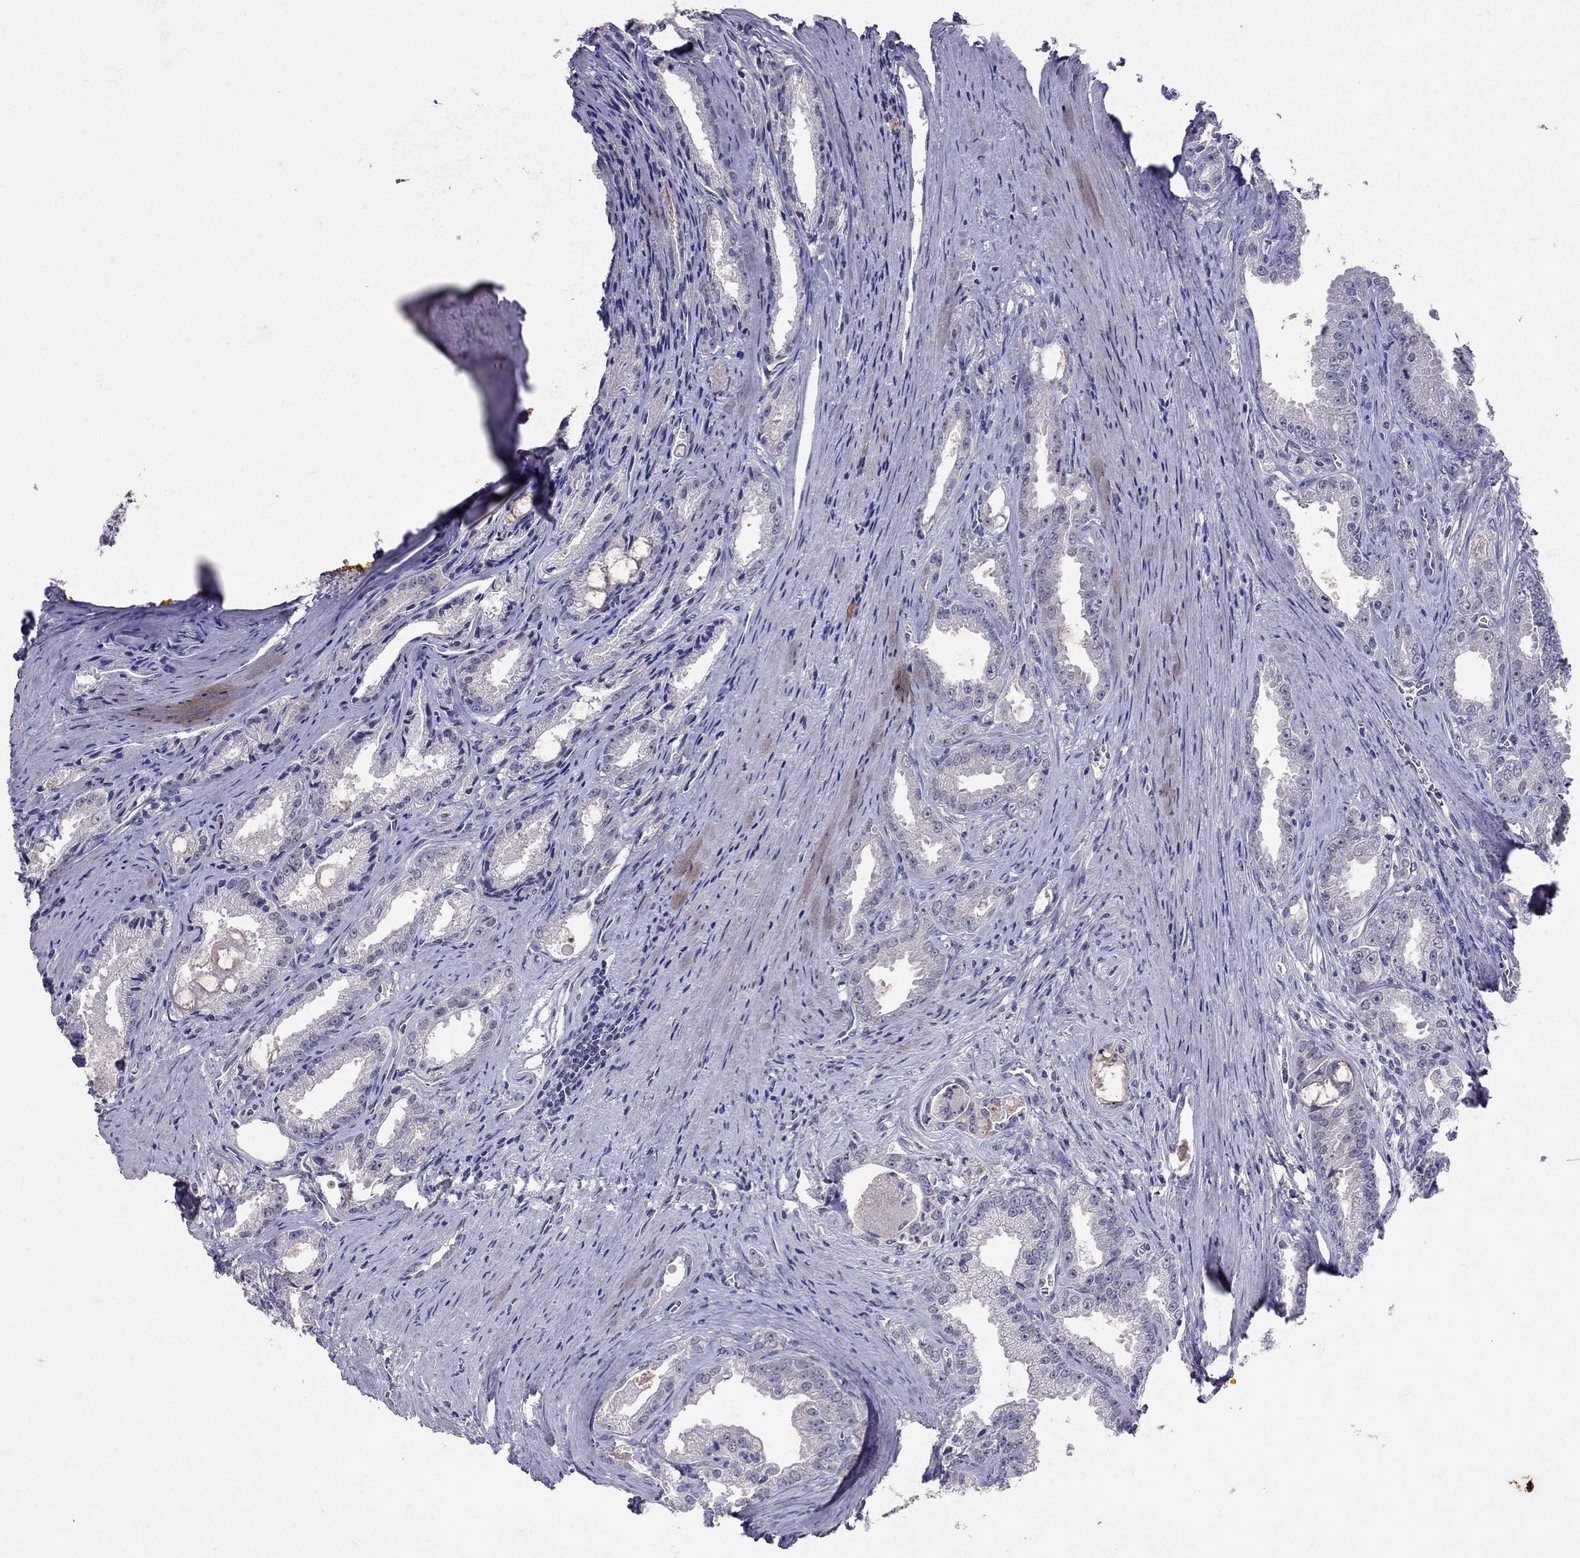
{"staining": {"intensity": "negative", "quantity": "none", "location": "none"}, "tissue": "prostate cancer", "cell_type": "Tumor cells", "image_type": "cancer", "snomed": [{"axis": "morphology", "description": "Adenocarcinoma, NOS"}, {"axis": "morphology", "description": "Adenocarcinoma, High grade"}, {"axis": "topography", "description": "Prostate"}], "caption": "A photomicrograph of prostate cancer (adenocarcinoma) stained for a protein exhibits no brown staining in tumor cells.", "gene": "FST", "patient": {"sex": "male", "age": 70}}